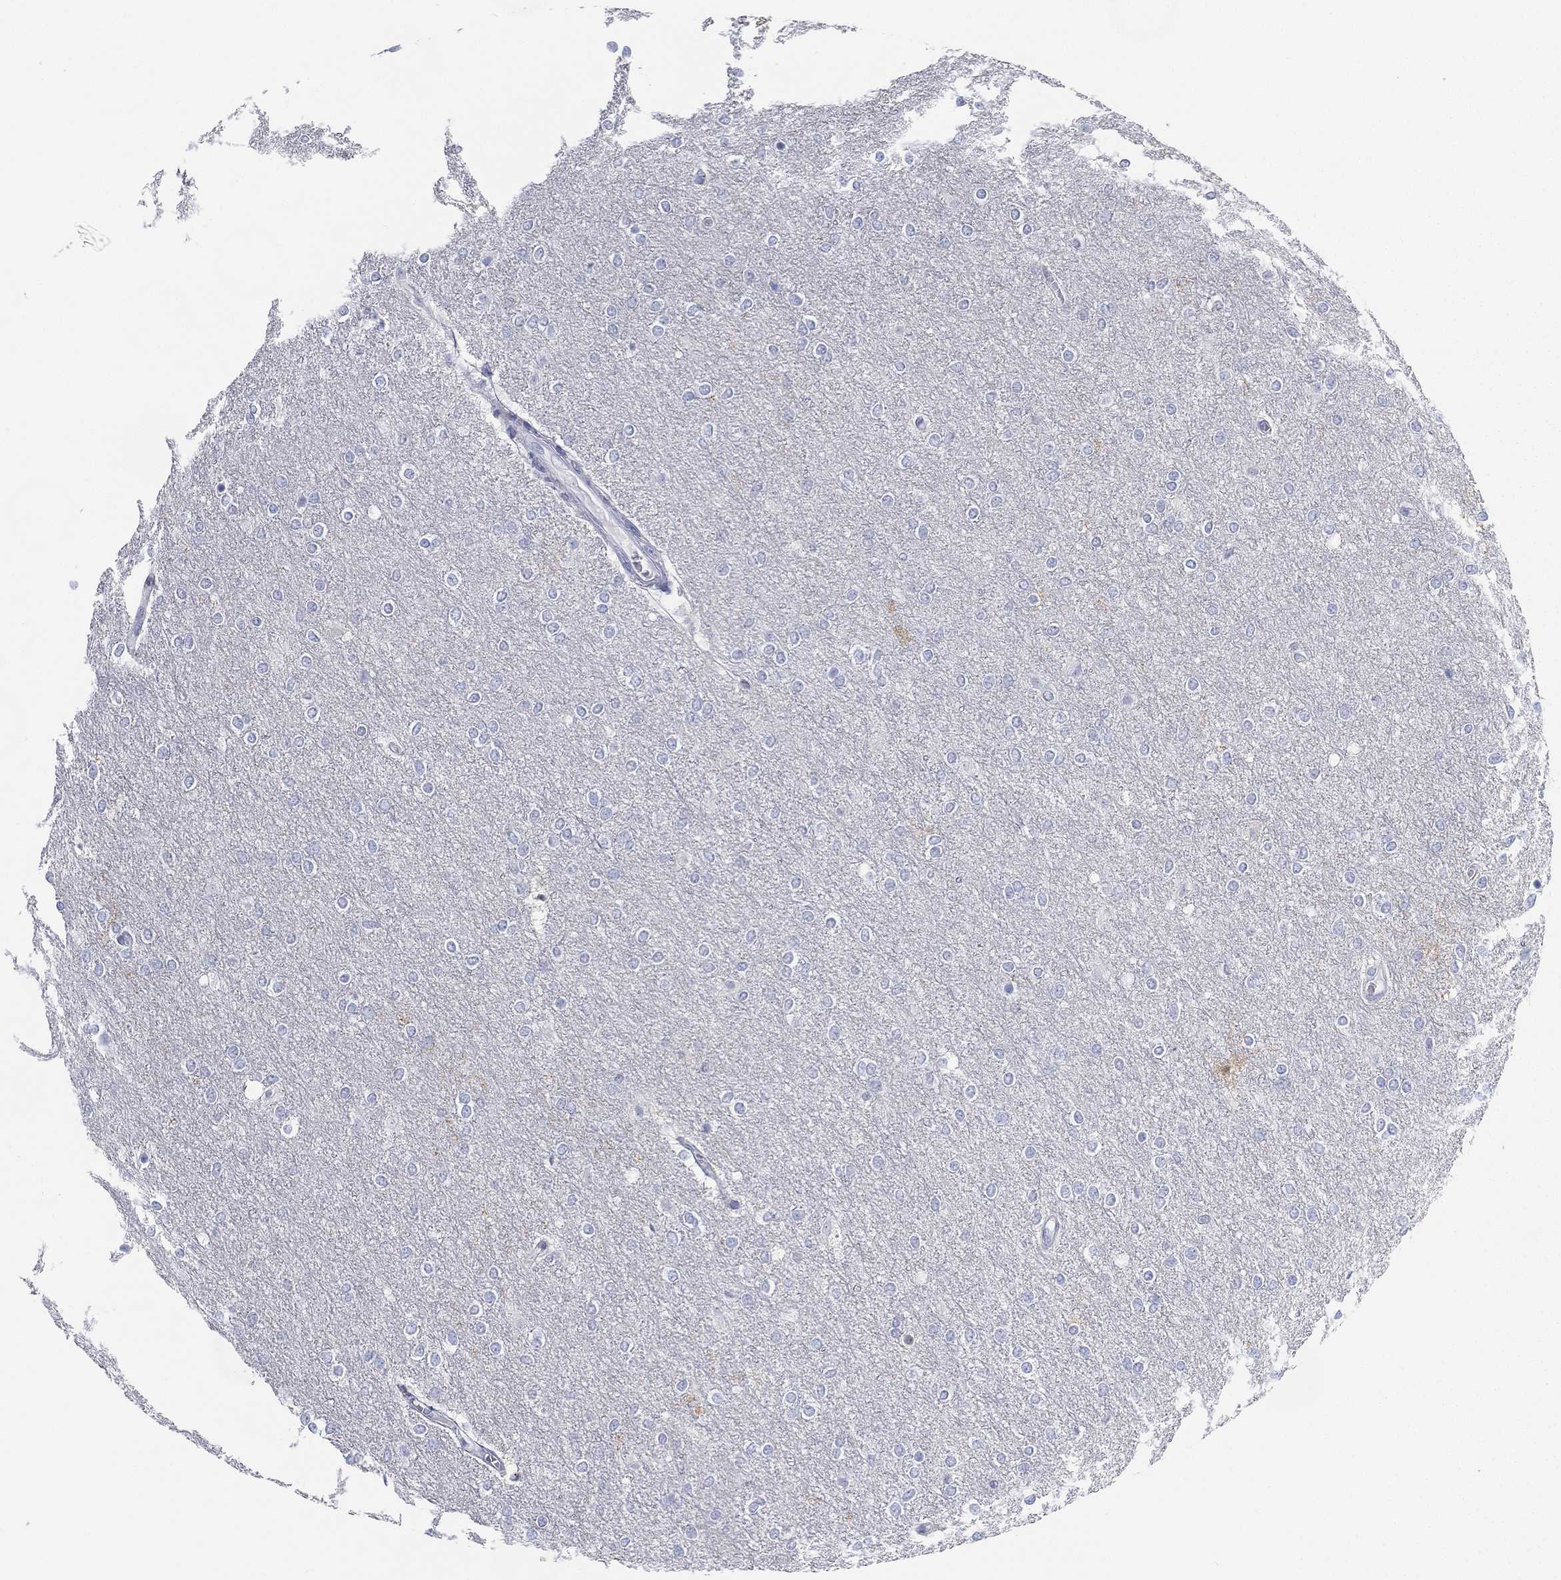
{"staining": {"intensity": "negative", "quantity": "none", "location": "none"}, "tissue": "glioma", "cell_type": "Tumor cells", "image_type": "cancer", "snomed": [{"axis": "morphology", "description": "Glioma, malignant, High grade"}, {"axis": "topography", "description": "Brain"}], "caption": "Tumor cells are negative for brown protein staining in high-grade glioma (malignant). Nuclei are stained in blue.", "gene": "GPR61", "patient": {"sex": "female", "age": 61}}